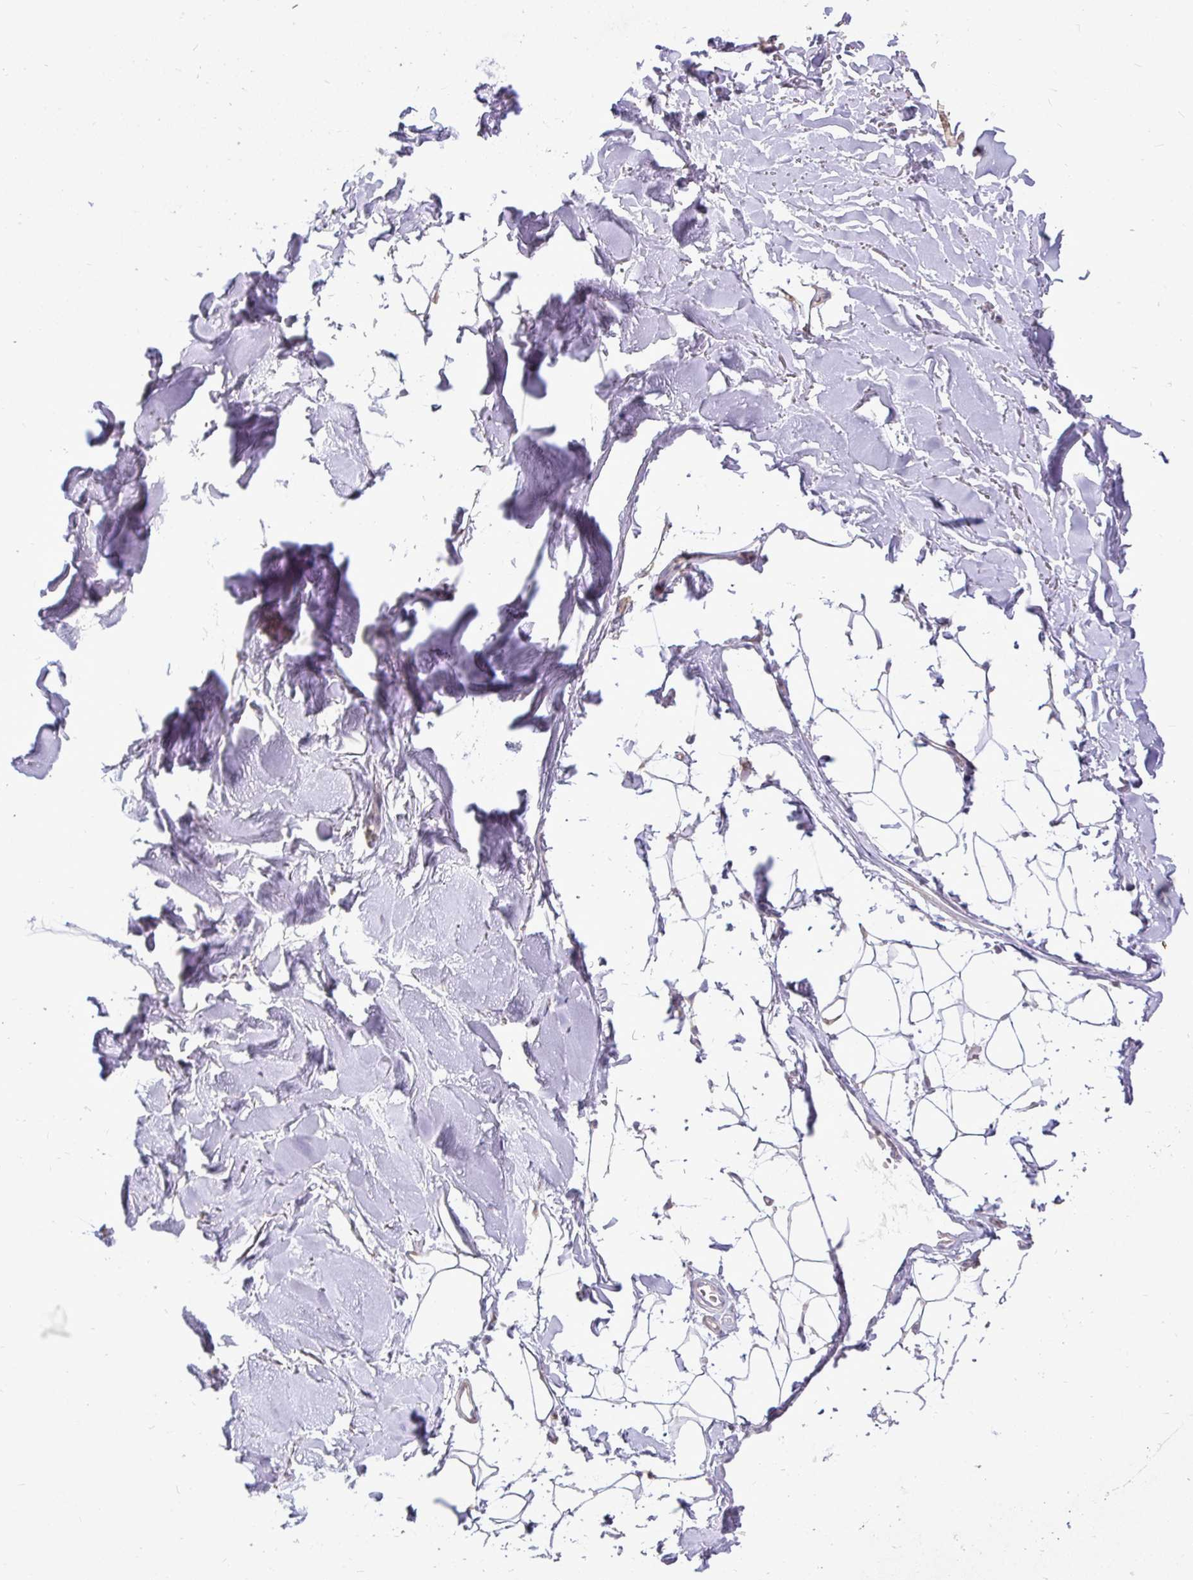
{"staining": {"intensity": "negative", "quantity": "none", "location": "none"}, "tissue": "adipose tissue", "cell_type": "Adipocytes", "image_type": "normal", "snomed": [{"axis": "morphology", "description": "Normal tissue, NOS"}, {"axis": "topography", "description": "Cartilage tissue"}, {"axis": "topography", "description": "Bronchus"}], "caption": "The micrograph displays no significant staining in adipocytes of adipose tissue. (Stains: DAB IHC with hematoxylin counter stain, Microscopy: brightfield microscopy at high magnification).", "gene": "STRIP1", "patient": {"sex": "female", "age": 79}}